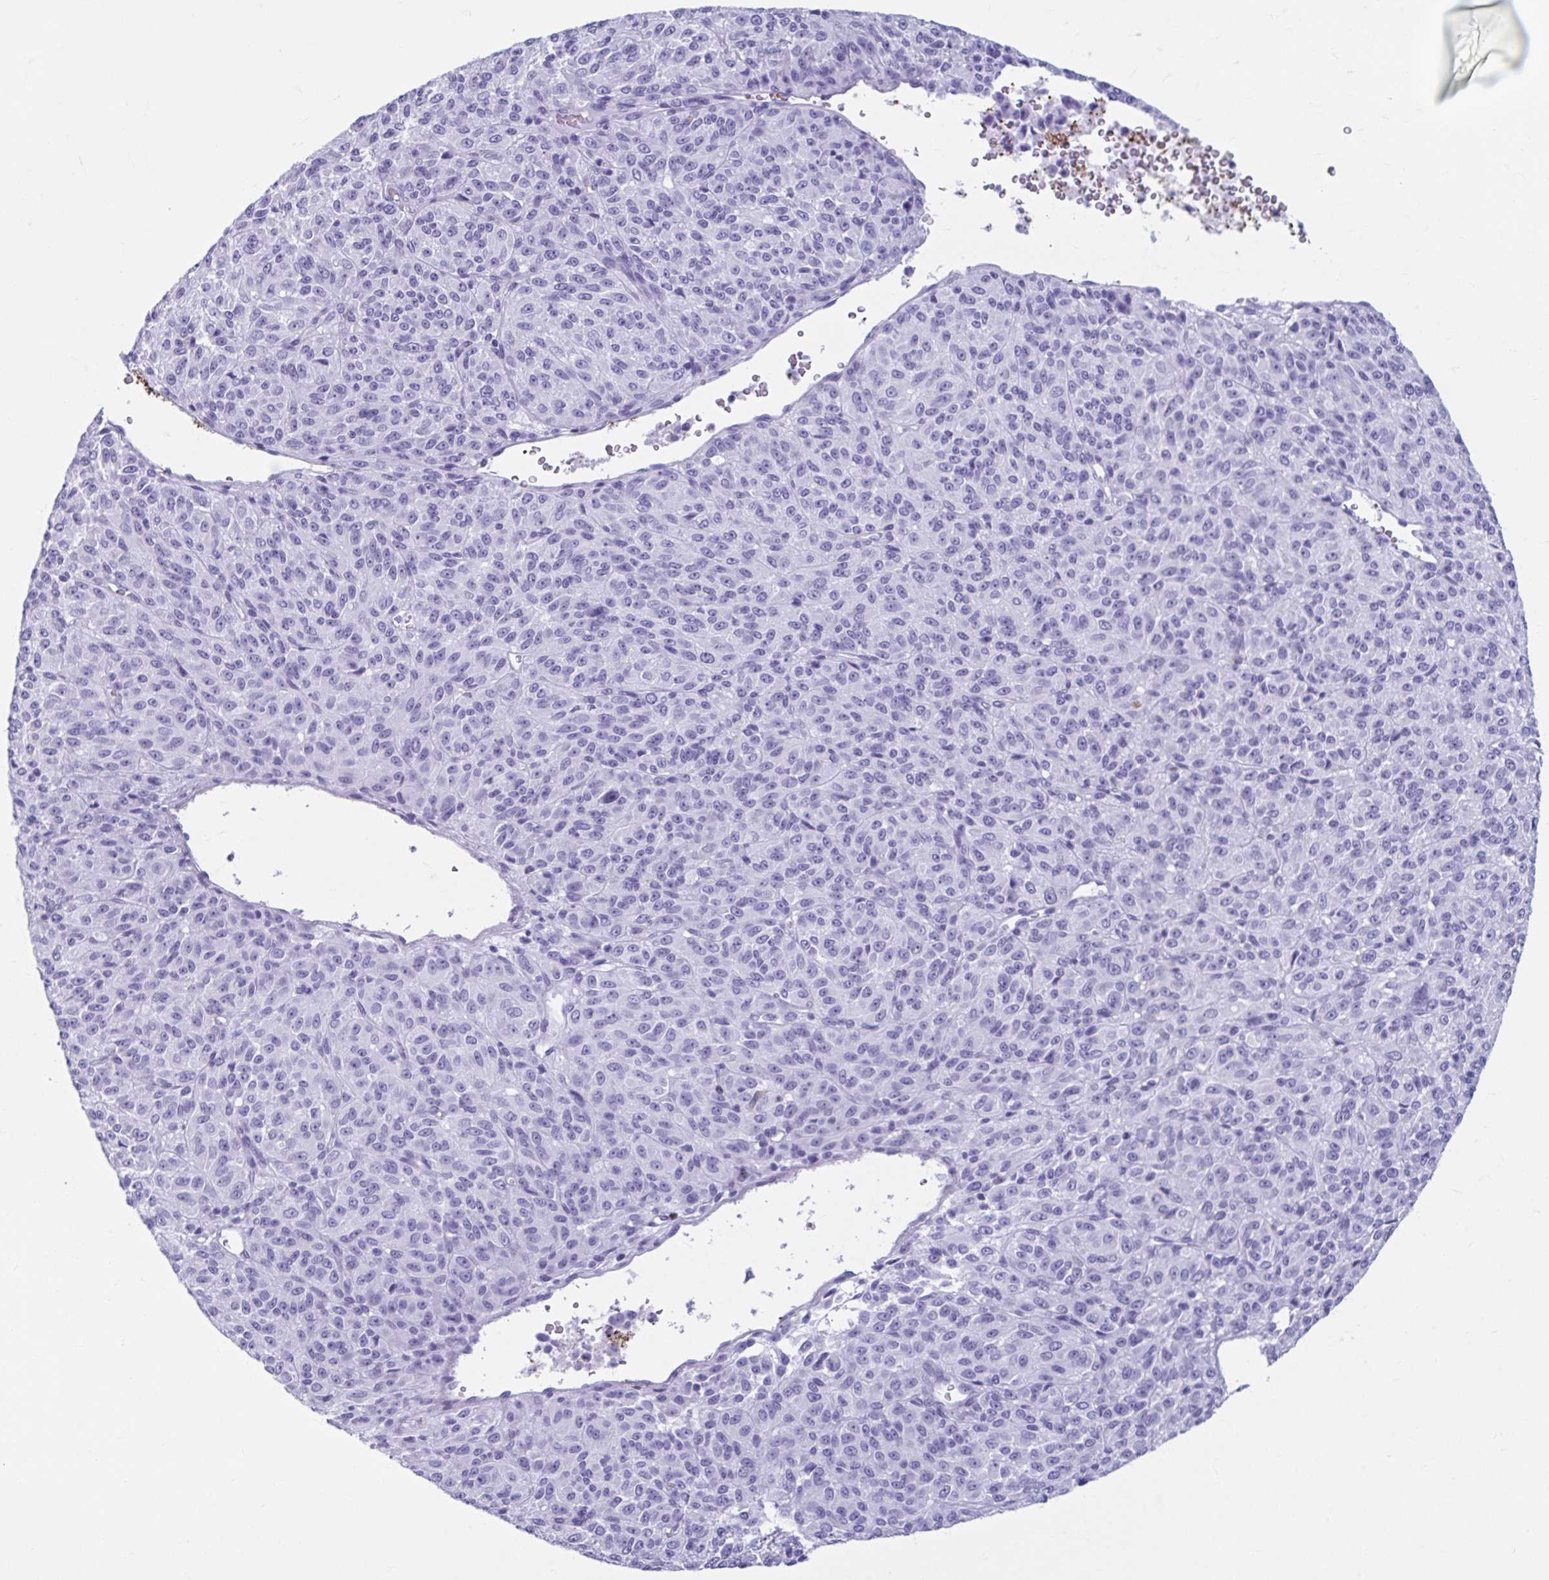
{"staining": {"intensity": "negative", "quantity": "none", "location": "none"}, "tissue": "melanoma", "cell_type": "Tumor cells", "image_type": "cancer", "snomed": [{"axis": "morphology", "description": "Malignant melanoma, Metastatic site"}, {"axis": "topography", "description": "Brain"}], "caption": "Tumor cells are negative for protein expression in human malignant melanoma (metastatic site). Brightfield microscopy of IHC stained with DAB (3,3'-diaminobenzidine) (brown) and hematoxylin (blue), captured at high magnification.", "gene": "TCEAL3", "patient": {"sex": "female", "age": 56}}